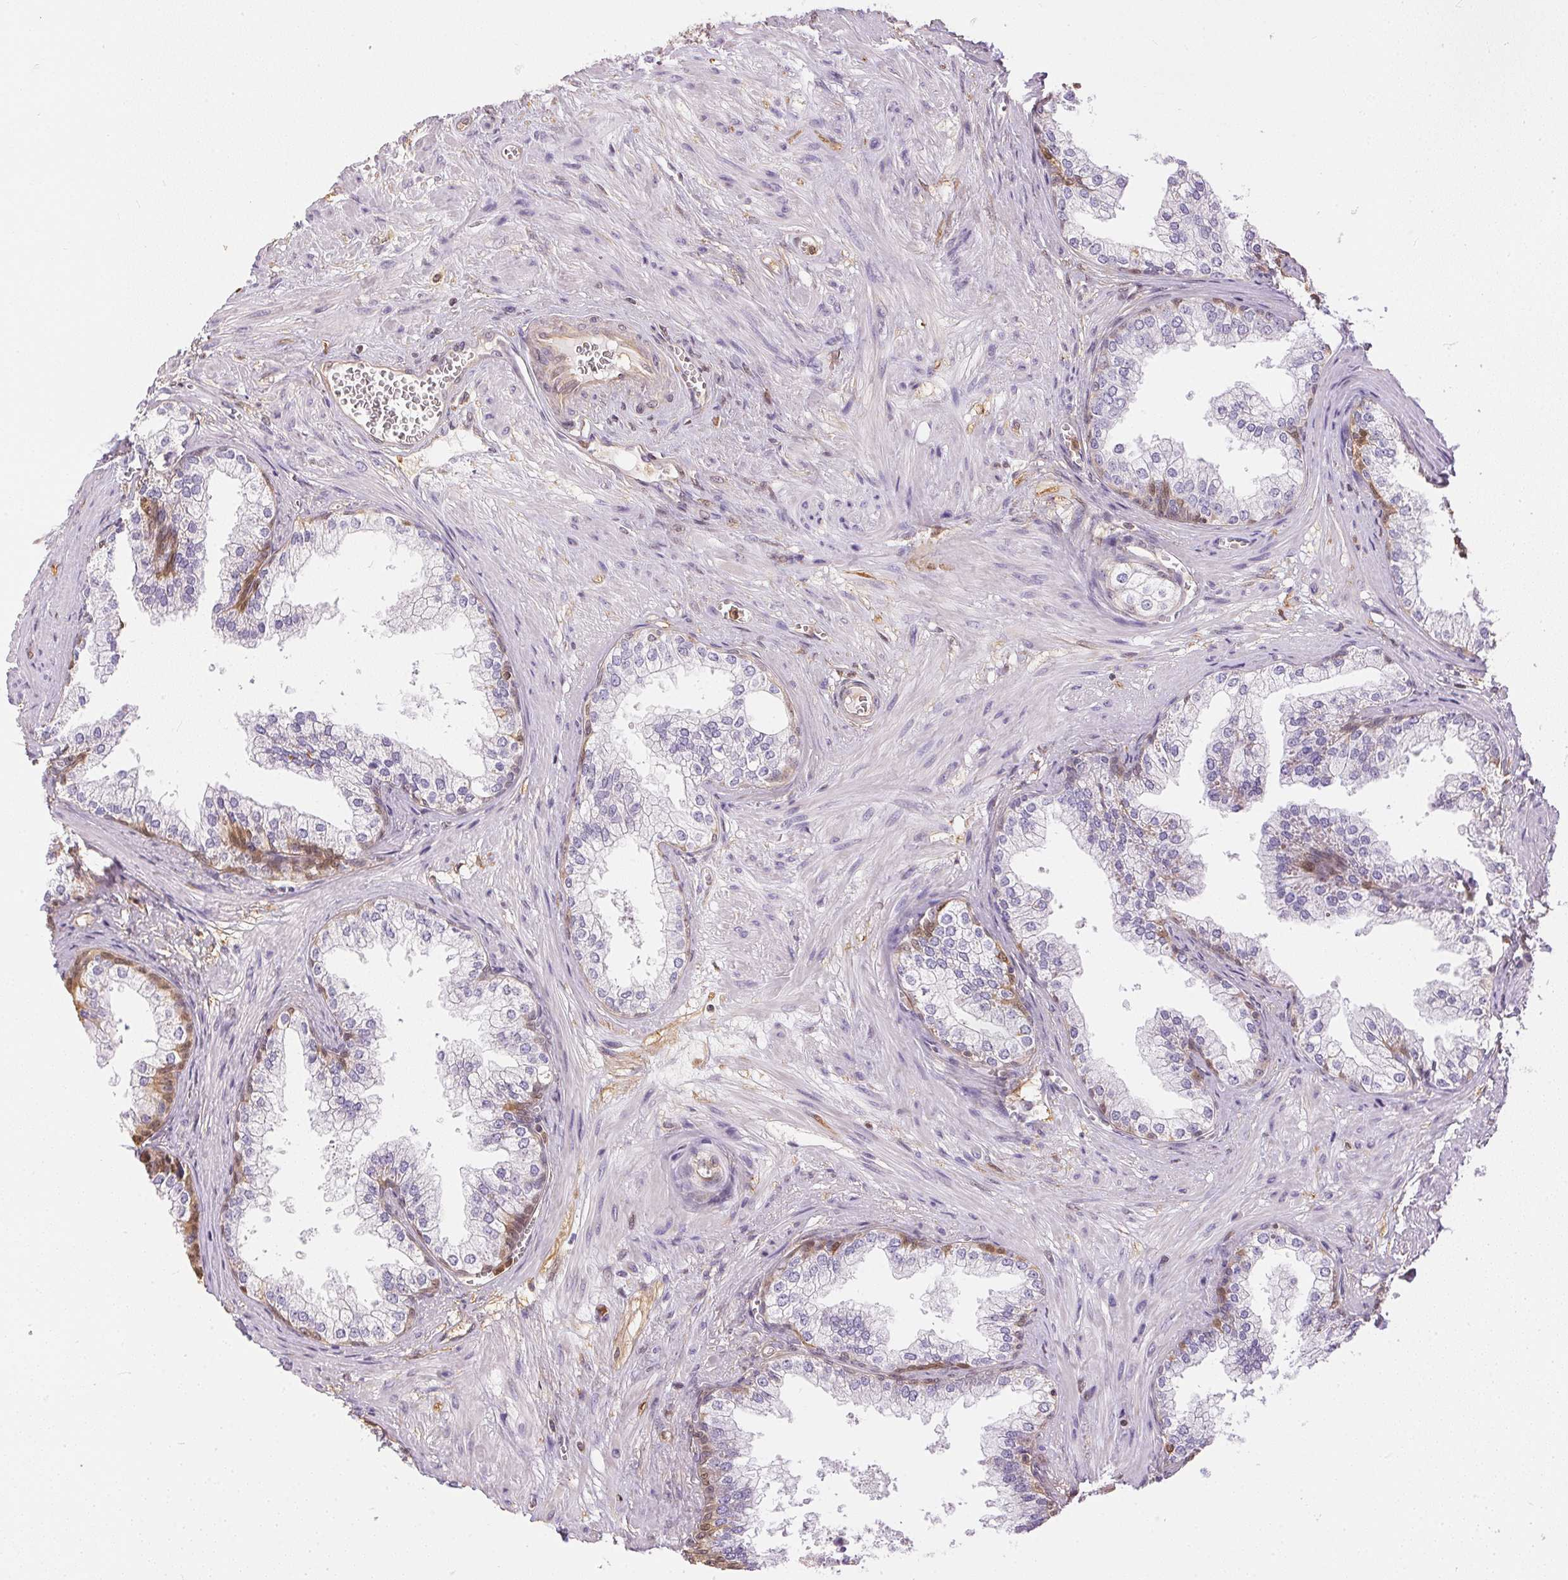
{"staining": {"intensity": "moderate", "quantity": "<25%", "location": "cytoplasmic/membranous,nuclear"}, "tissue": "prostate", "cell_type": "Glandular cells", "image_type": "normal", "snomed": [{"axis": "morphology", "description": "Normal tissue, NOS"}, {"axis": "topography", "description": "Prostate"}], "caption": "The histopathology image displays immunohistochemical staining of unremarkable prostate. There is moderate cytoplasmic/membranous,nuclear positivity is present in about <25% of glandular cells. Nuclei are stained in blue.", "gene": "S100A3", "patient": {"sex": "male", "age": 79}}